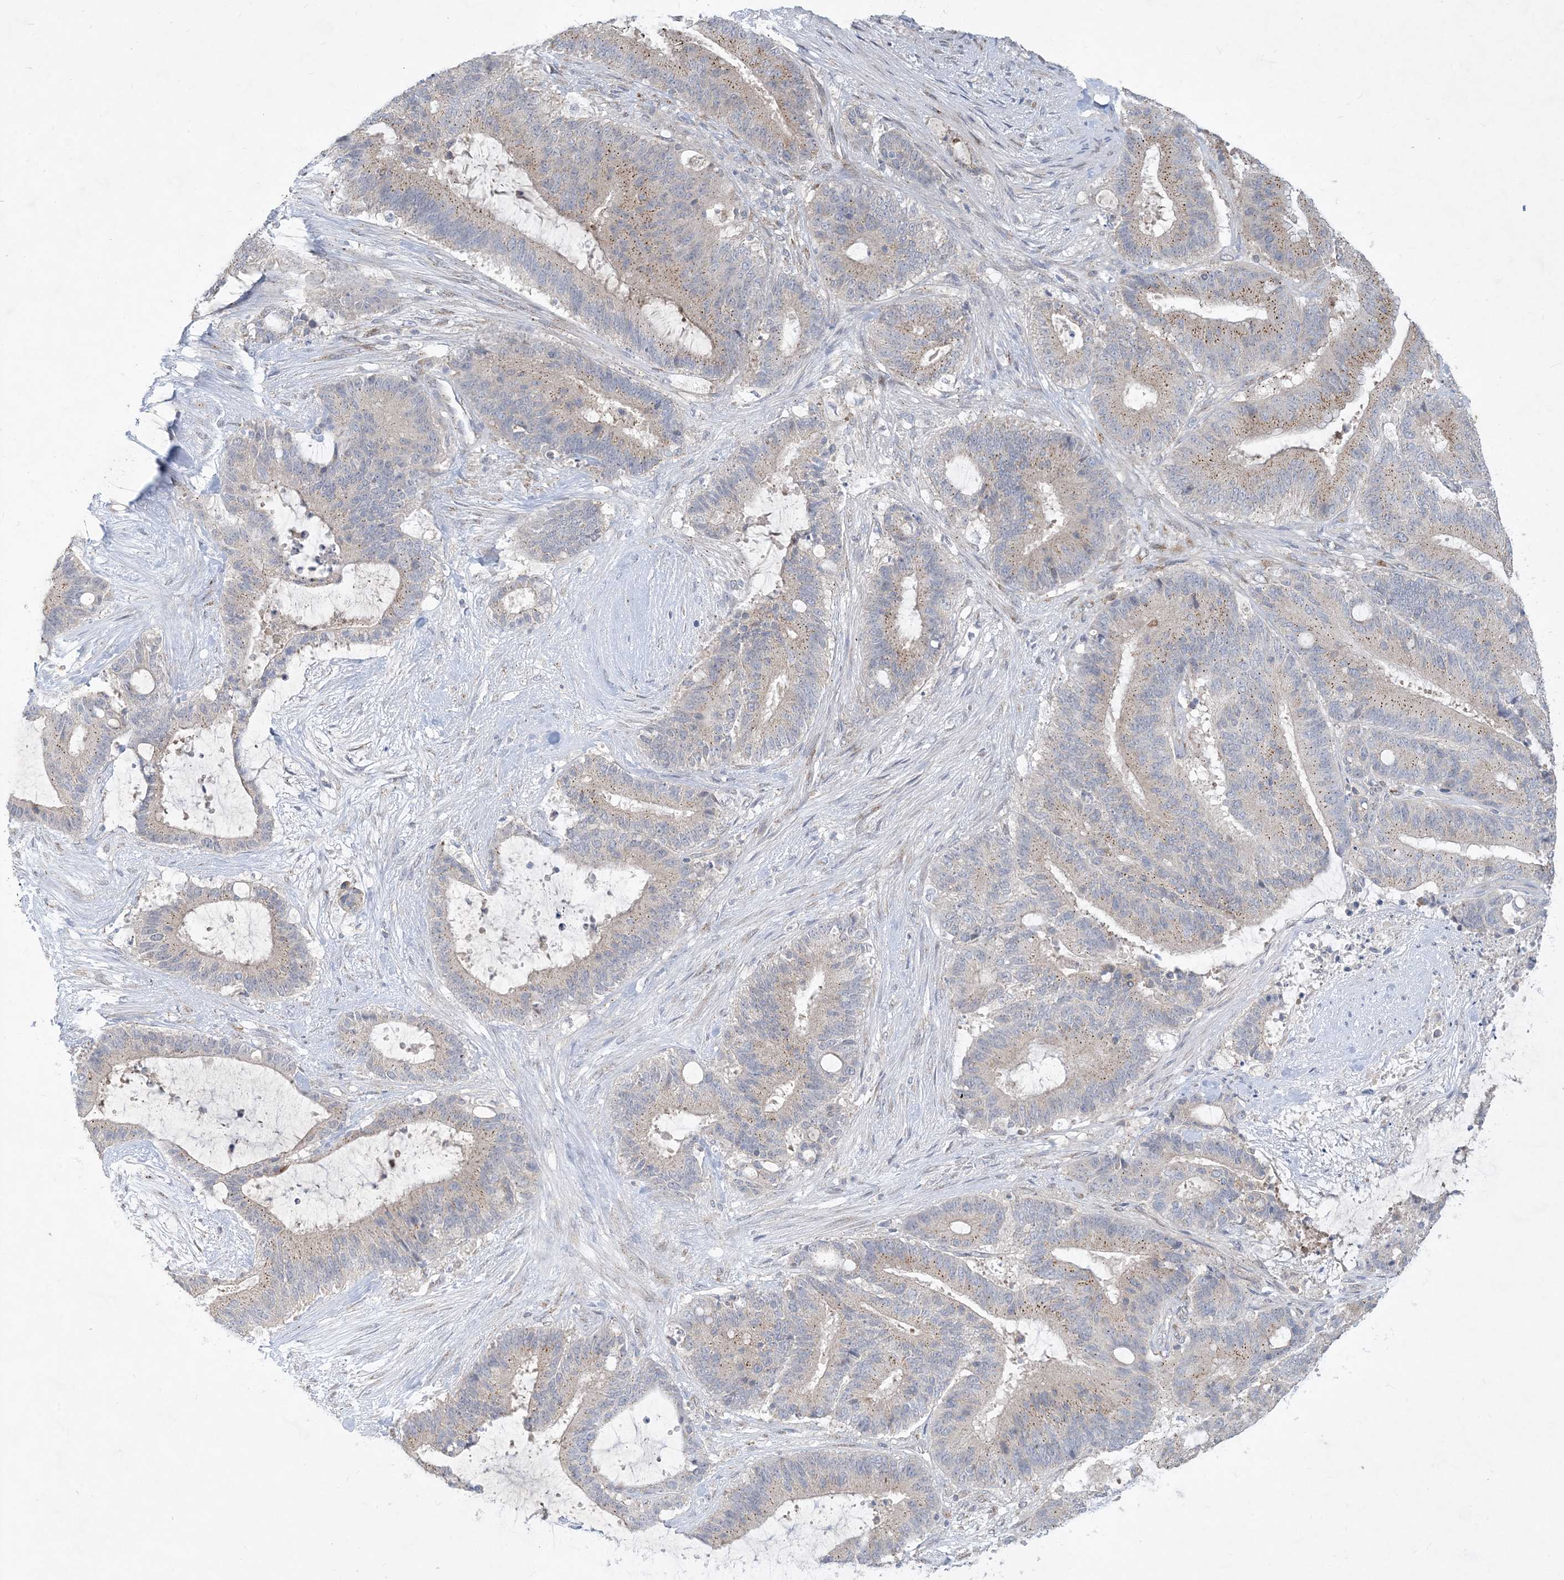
{"staining": {"intensity": "weak", "quantity": ">75%", "location": "cytoplasmic/membranous"}, "tissue": "liver cancer", "cell_type": "Tumor cells", "image_type": "cancer", "snomed": [{"axis": "morphology", "description": "Normal tissue, NOS"}, {"axis": "morphology", "description": "Cholangiocarcinoma"}, {"axis": "topography", "description": "Liver"}, {"axis": "topography", "description": "Peripheral nerve tissue"}], "caption": "A low amount of weak cytoplasmic/membranous positivity is identified in approximately >75% of tumor cells in liver cholangiocarcinoma tissue.", "gene": "CCDC14", "patient": {"sex": "female", "age": 73}}